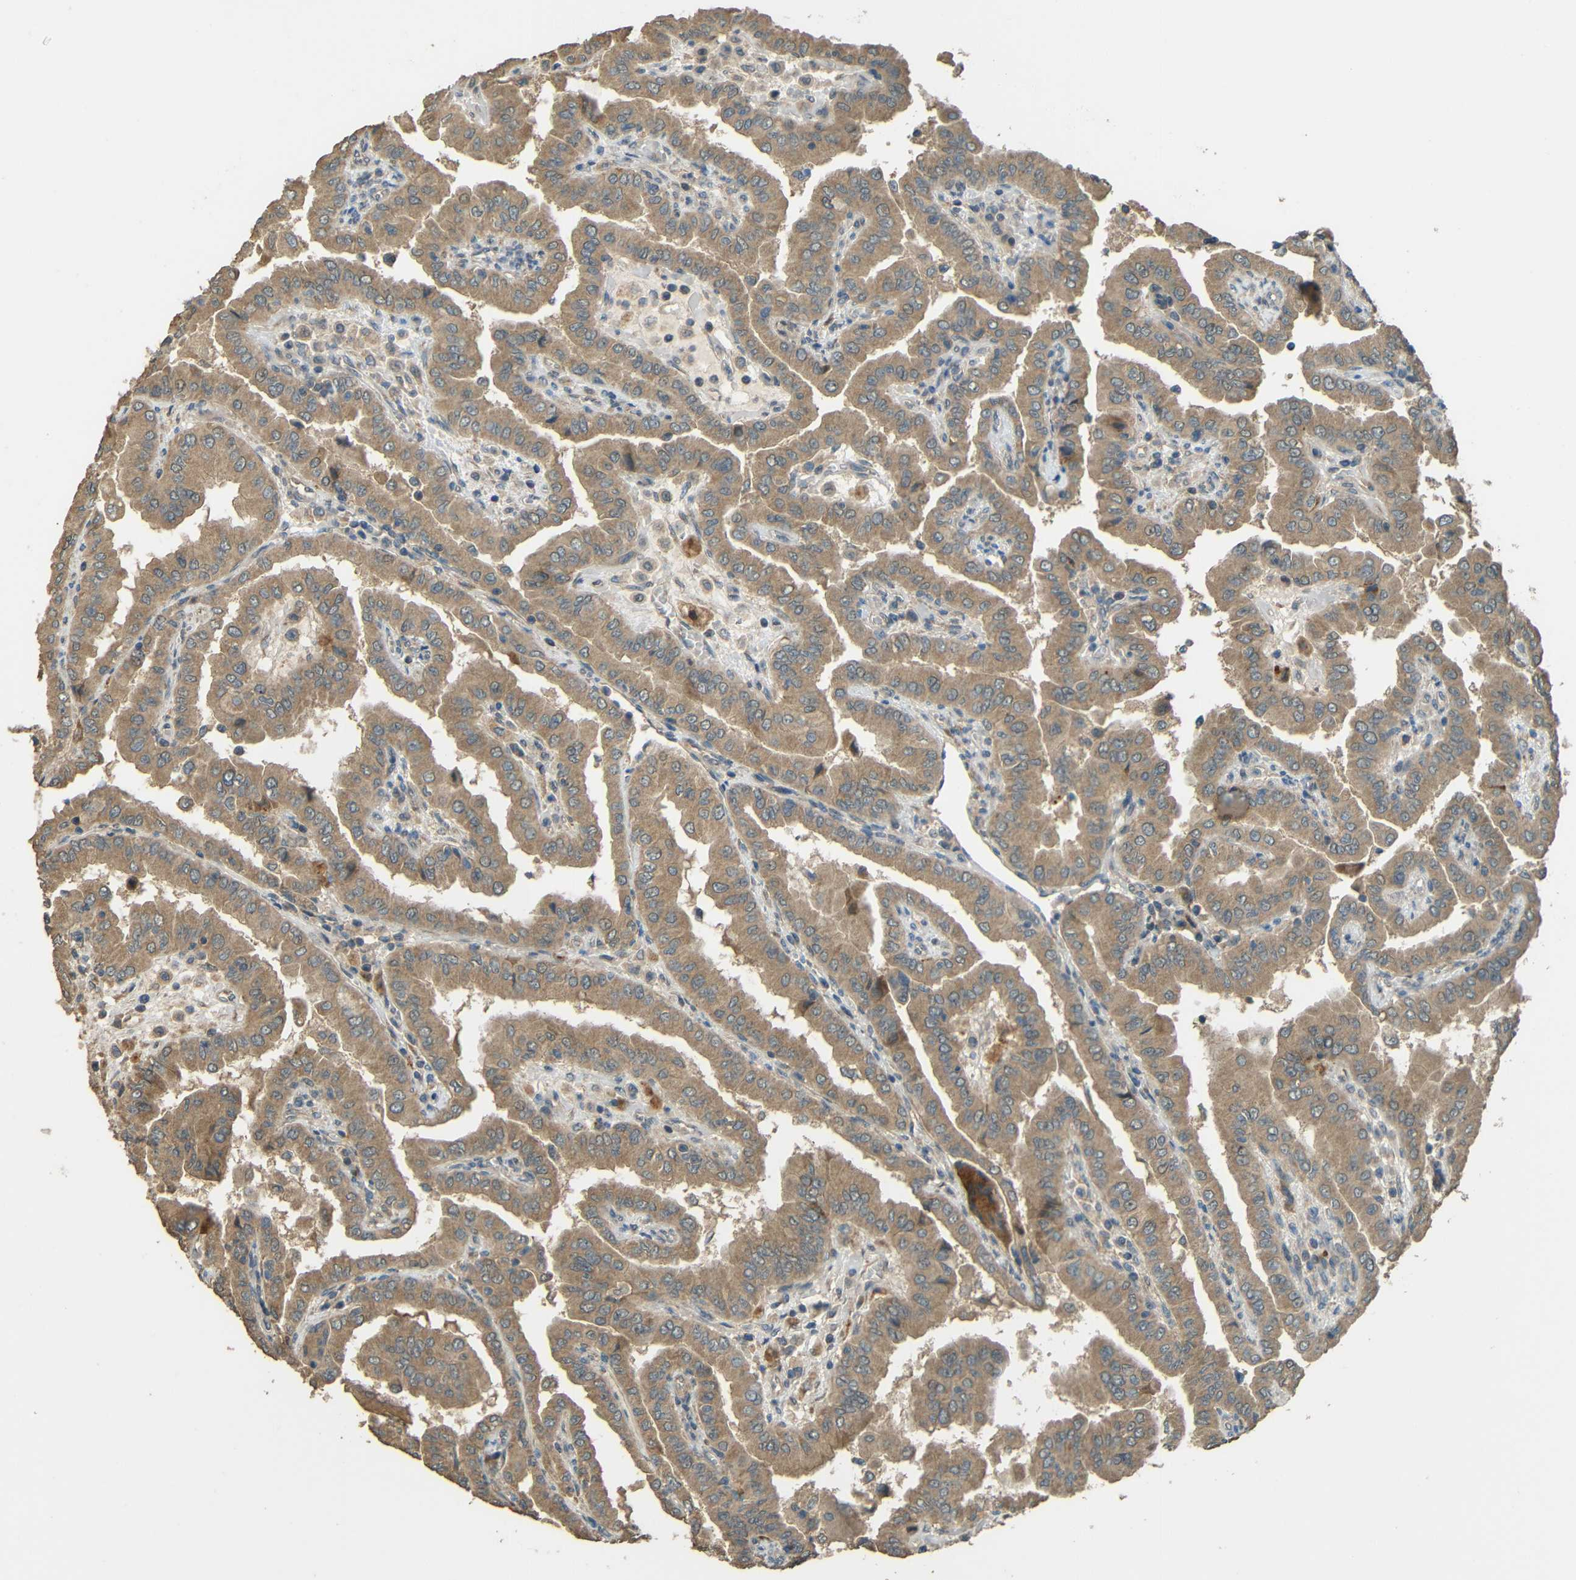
{"staining": {"intensity": "moderate", "quantity": ">75%", "location": "cytoplasmic/membranous"}, "tissue": "thyroid cancer", "cell_type": "Tumor cells", "image_type": "cancer", "snomed": [{"axis": "morphology", "description": "Papillary adenocarcinoma, NOS"}, {"axis": "topography", "description": "Thyroid gland"}], "caption": "Human thyroid cancer stained with a brown dye reveals moderate cytoplasmic/membranous positive staining in approximately >75% of tumor cells.", "gene": "ACACA", "patient": {"sex": "male", "age": 33}}